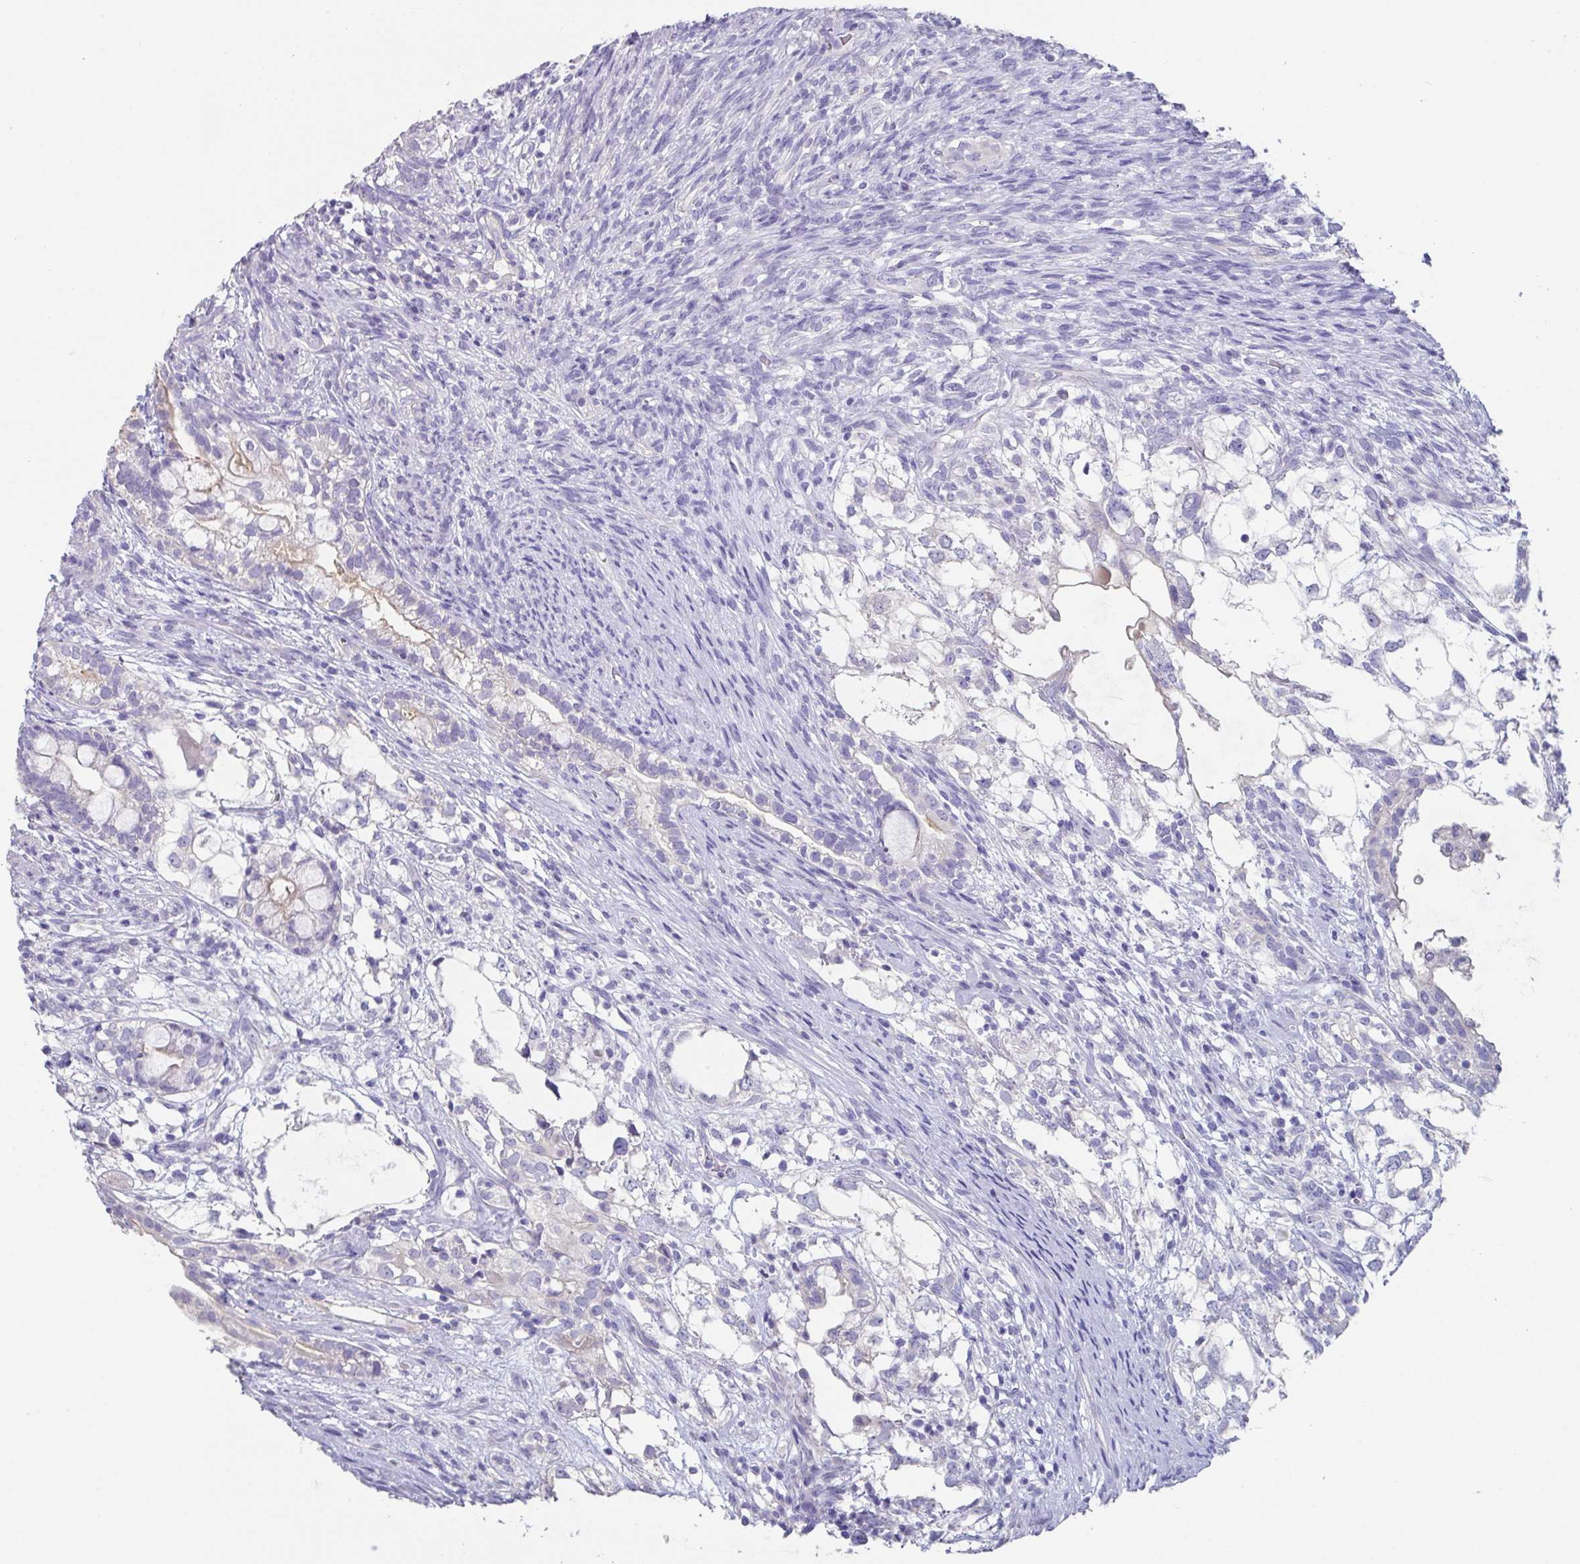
{"staining": {"intensity": "negative", "quantity": "none", "location": "none"}, "tissue": "testis cancer", "cell_type": "Tumor cells", "image_type": "cancer", "snomed": [{"axis": "morphology", "description": "Seminoma, NOS"}, {"axis": "morphology", "description": "Carcinoma, Embryonal, NOS"}, {"axis": "topography", "description": "Testis"}], "caption": "The image demonstrates no significant positivity in tumor cells of testis embryonal carcinoma.", "gene": "SLC44A4", "patient": {"sex": "male", "age": 41}}